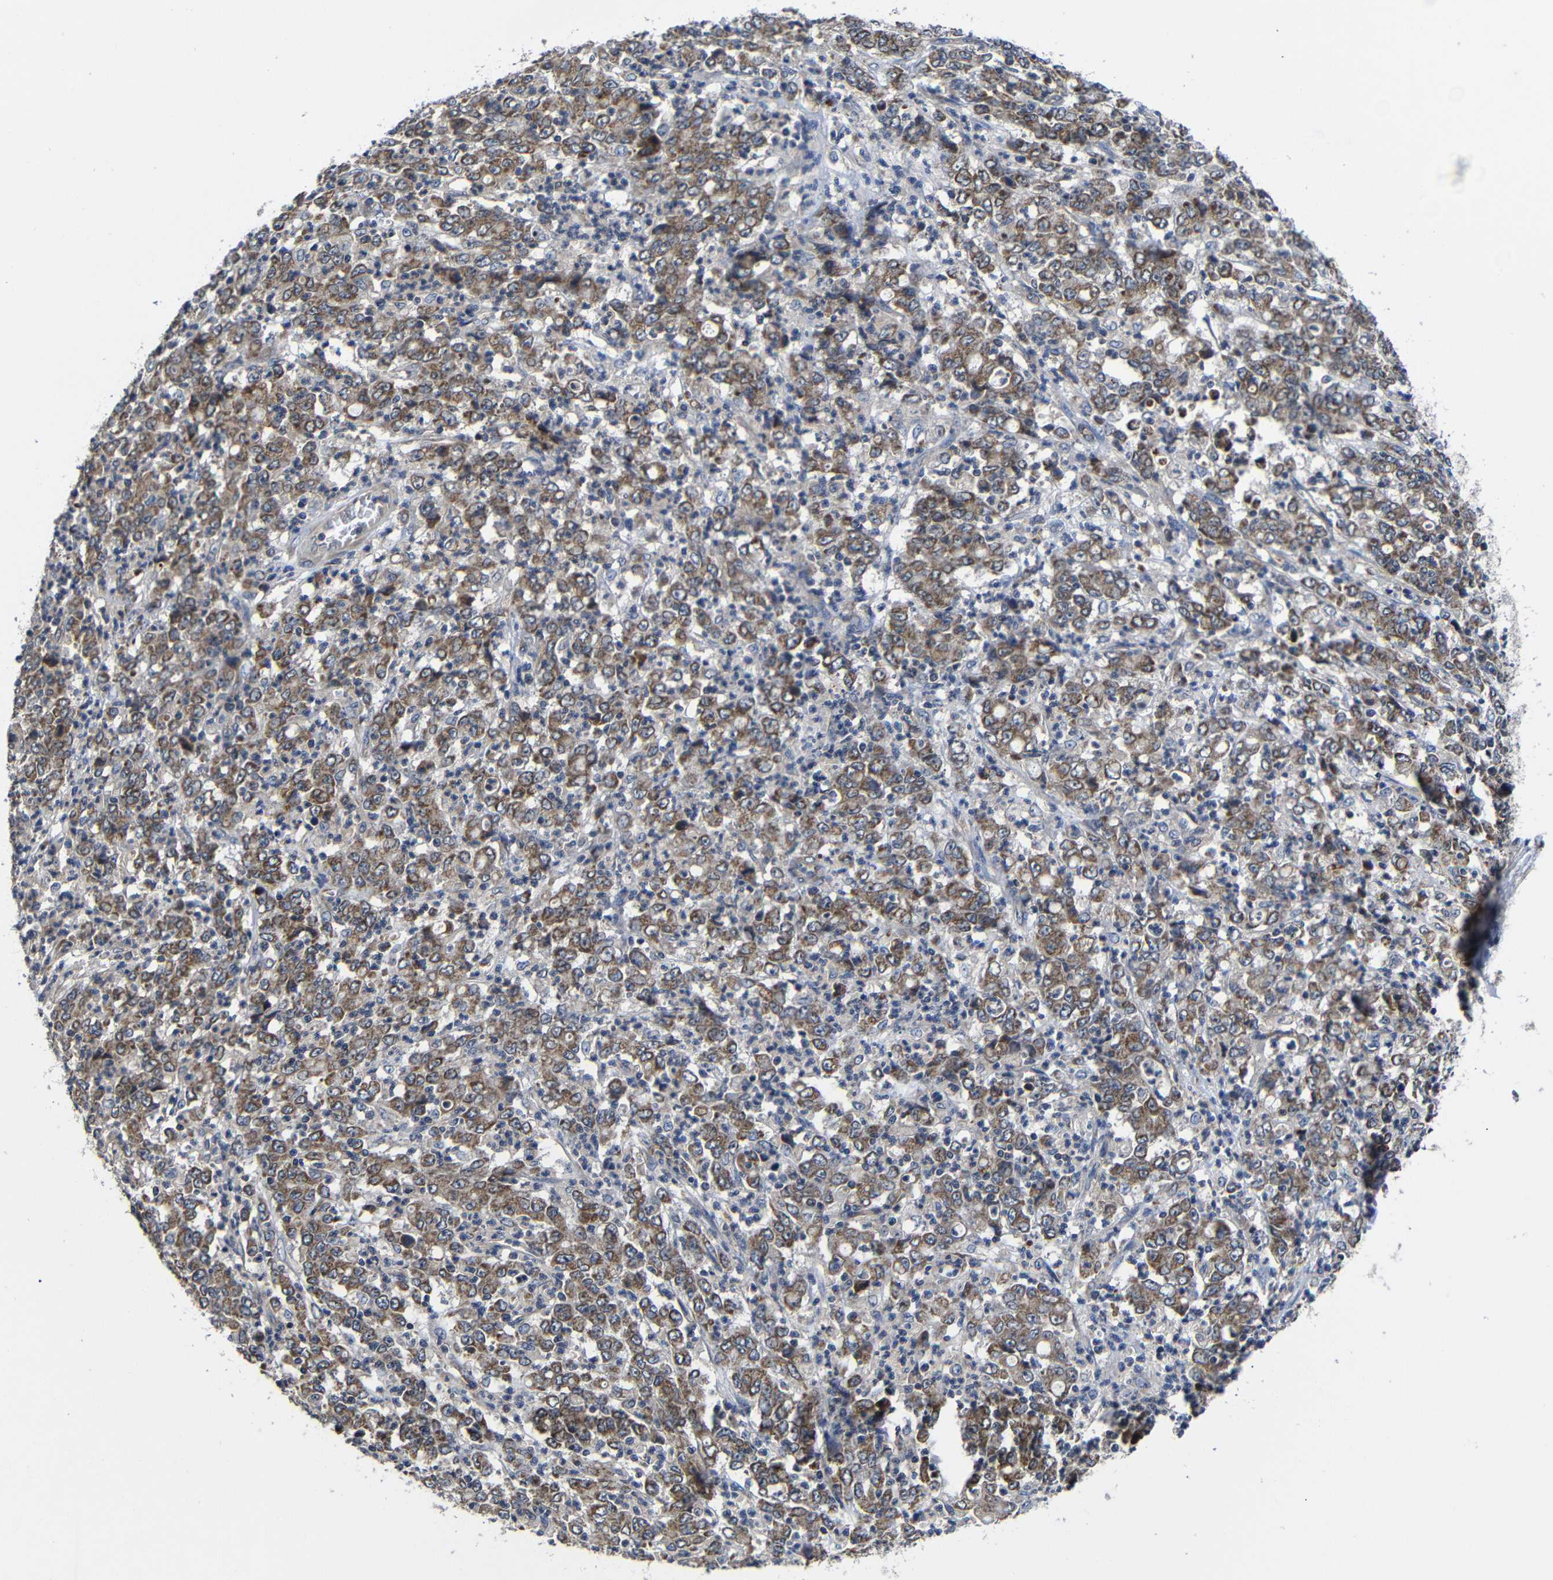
{"staining": {"intensity": "moderate", "quantity": ">75%", "location": "cytoplasmic/membranous"}, "tissue": "stomach cancer", "cell_type": "Tumor cells", "image_type": "cancer", "snomed": [{"axis": "morphology", "description": "Adenocarcinoma, NOS"}, {"axis": "topography", "description": "Stomach, lower"}], "caption": "Stomach adenocarcinoma stained for a protein (brown) demonstrates moderate cytoplasmic/membranous positive staining in approximately >75% of tumor cells.", "gene": "LPAR5", "patient": {"sex": "female", "age": 71}}